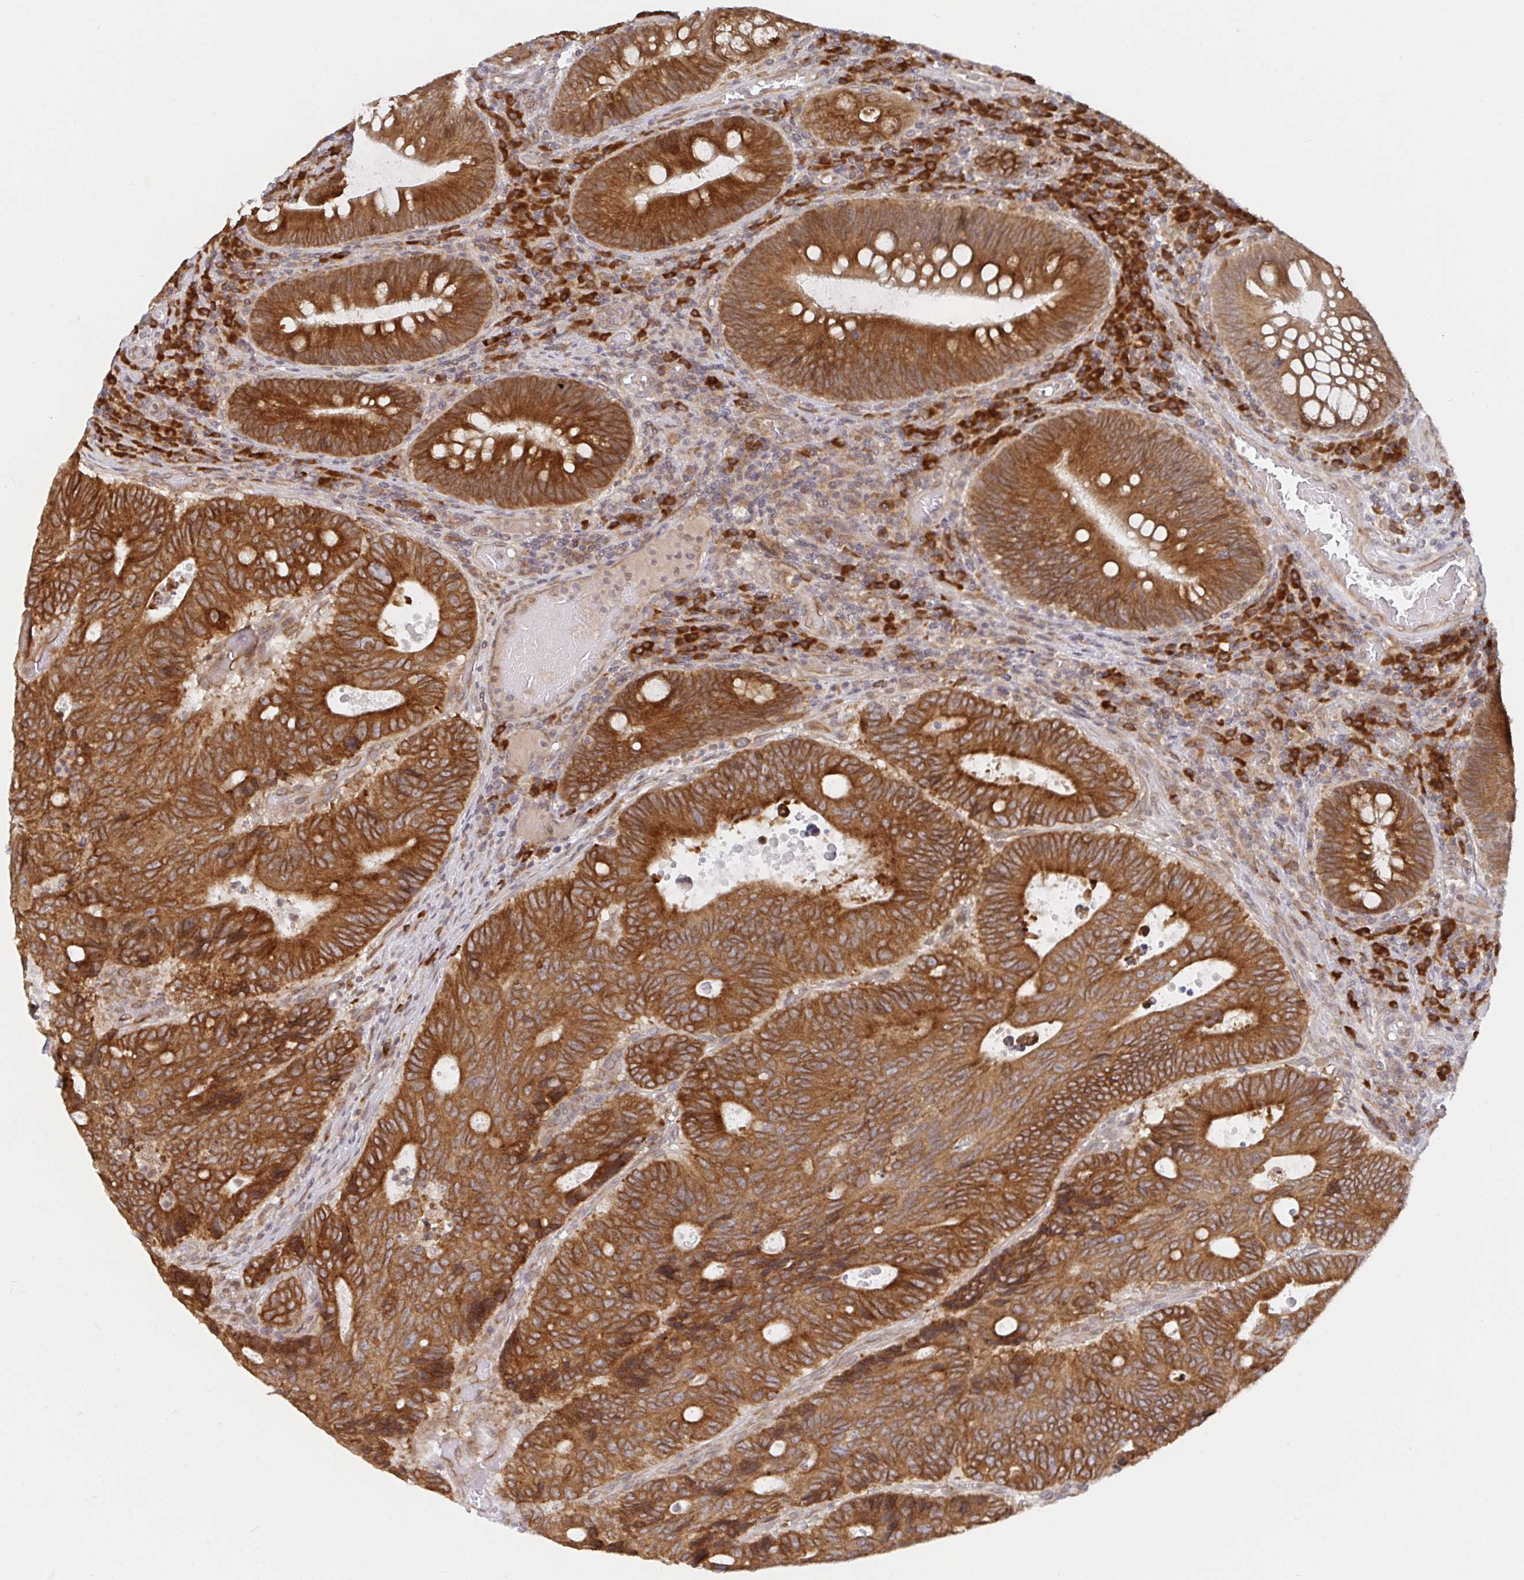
{"staining": {"intensity": "strong", "quantity": ">75%", "location": "cytoplasmic/membranous"}, "tissue": "colorectal cancer", "cell_type": "Tumor cells", "image_type": "cancer", "snomed": [{"axis": "morphology", "description": "Adenocarcinoma, NOS"}, {"axis": "topography", "description": "Colon"}], "caption": "Protein staining of colorectal cancer tissue displays strong cytoplasmic/membranous staining in approximately >75% of tumor cells.", "gene": "ALG1", "patient": {"sex": "male", "age": 62}}